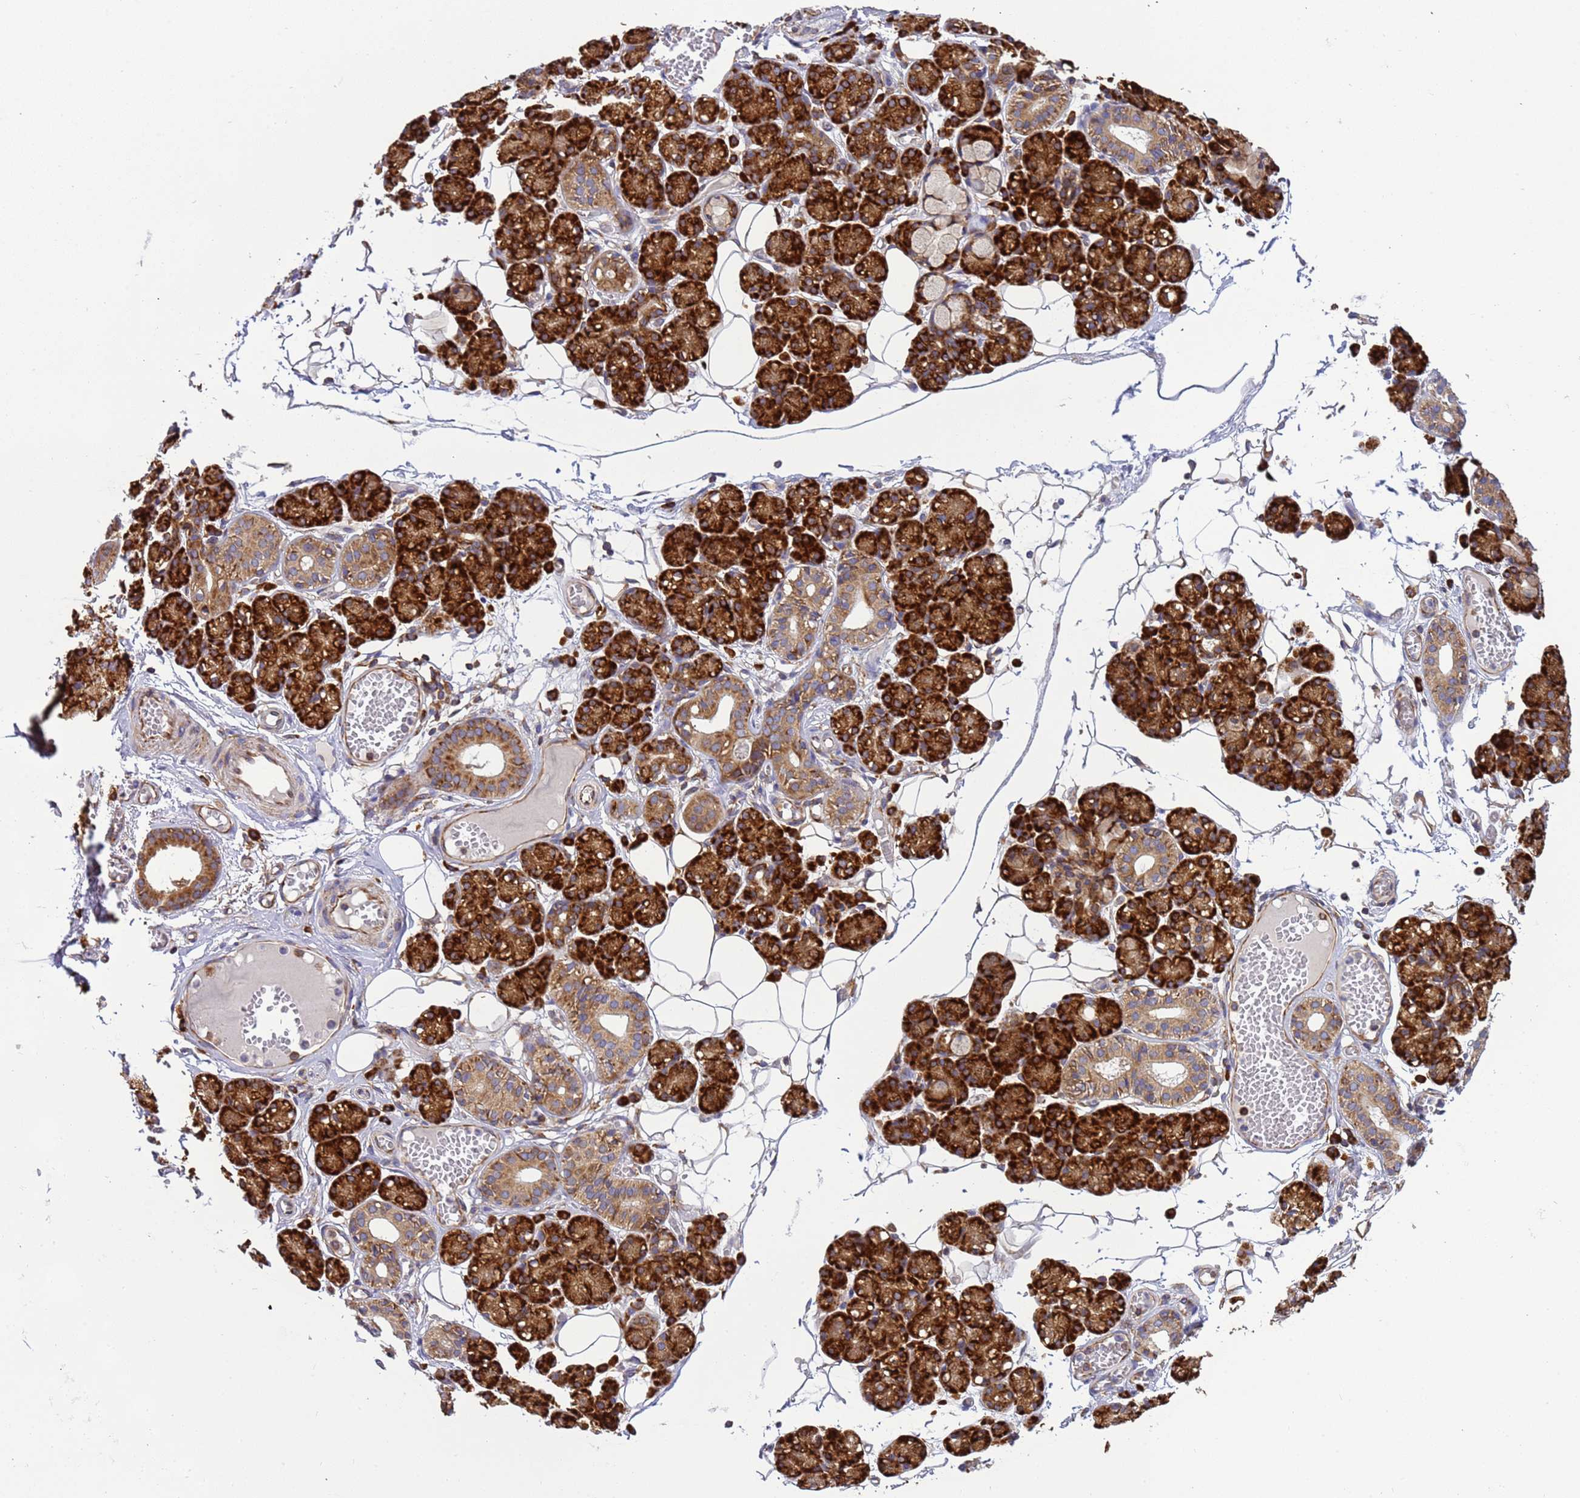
{"staining": {"intensity": "strong", "quantity": ">75%", "location": "cytoplasmic/membranous"}, "tissue": "salivary gland", "cell_type": "Glandular cells", "image_type": "normal", "snomed": [{"axis": "morphology", "description": "Normal tissue, NOS"}, {"axis": "topography", "description": "Salivary gland"}], "caption": "This histopathology image exhibits immunohistochemistry staining of benign salivary gland, with high strong cytoplasmic/membranous staining in approximately >75% of glandular cells.", "gene": "RPL36", "patient": {"sex": "male", "age": 63}}